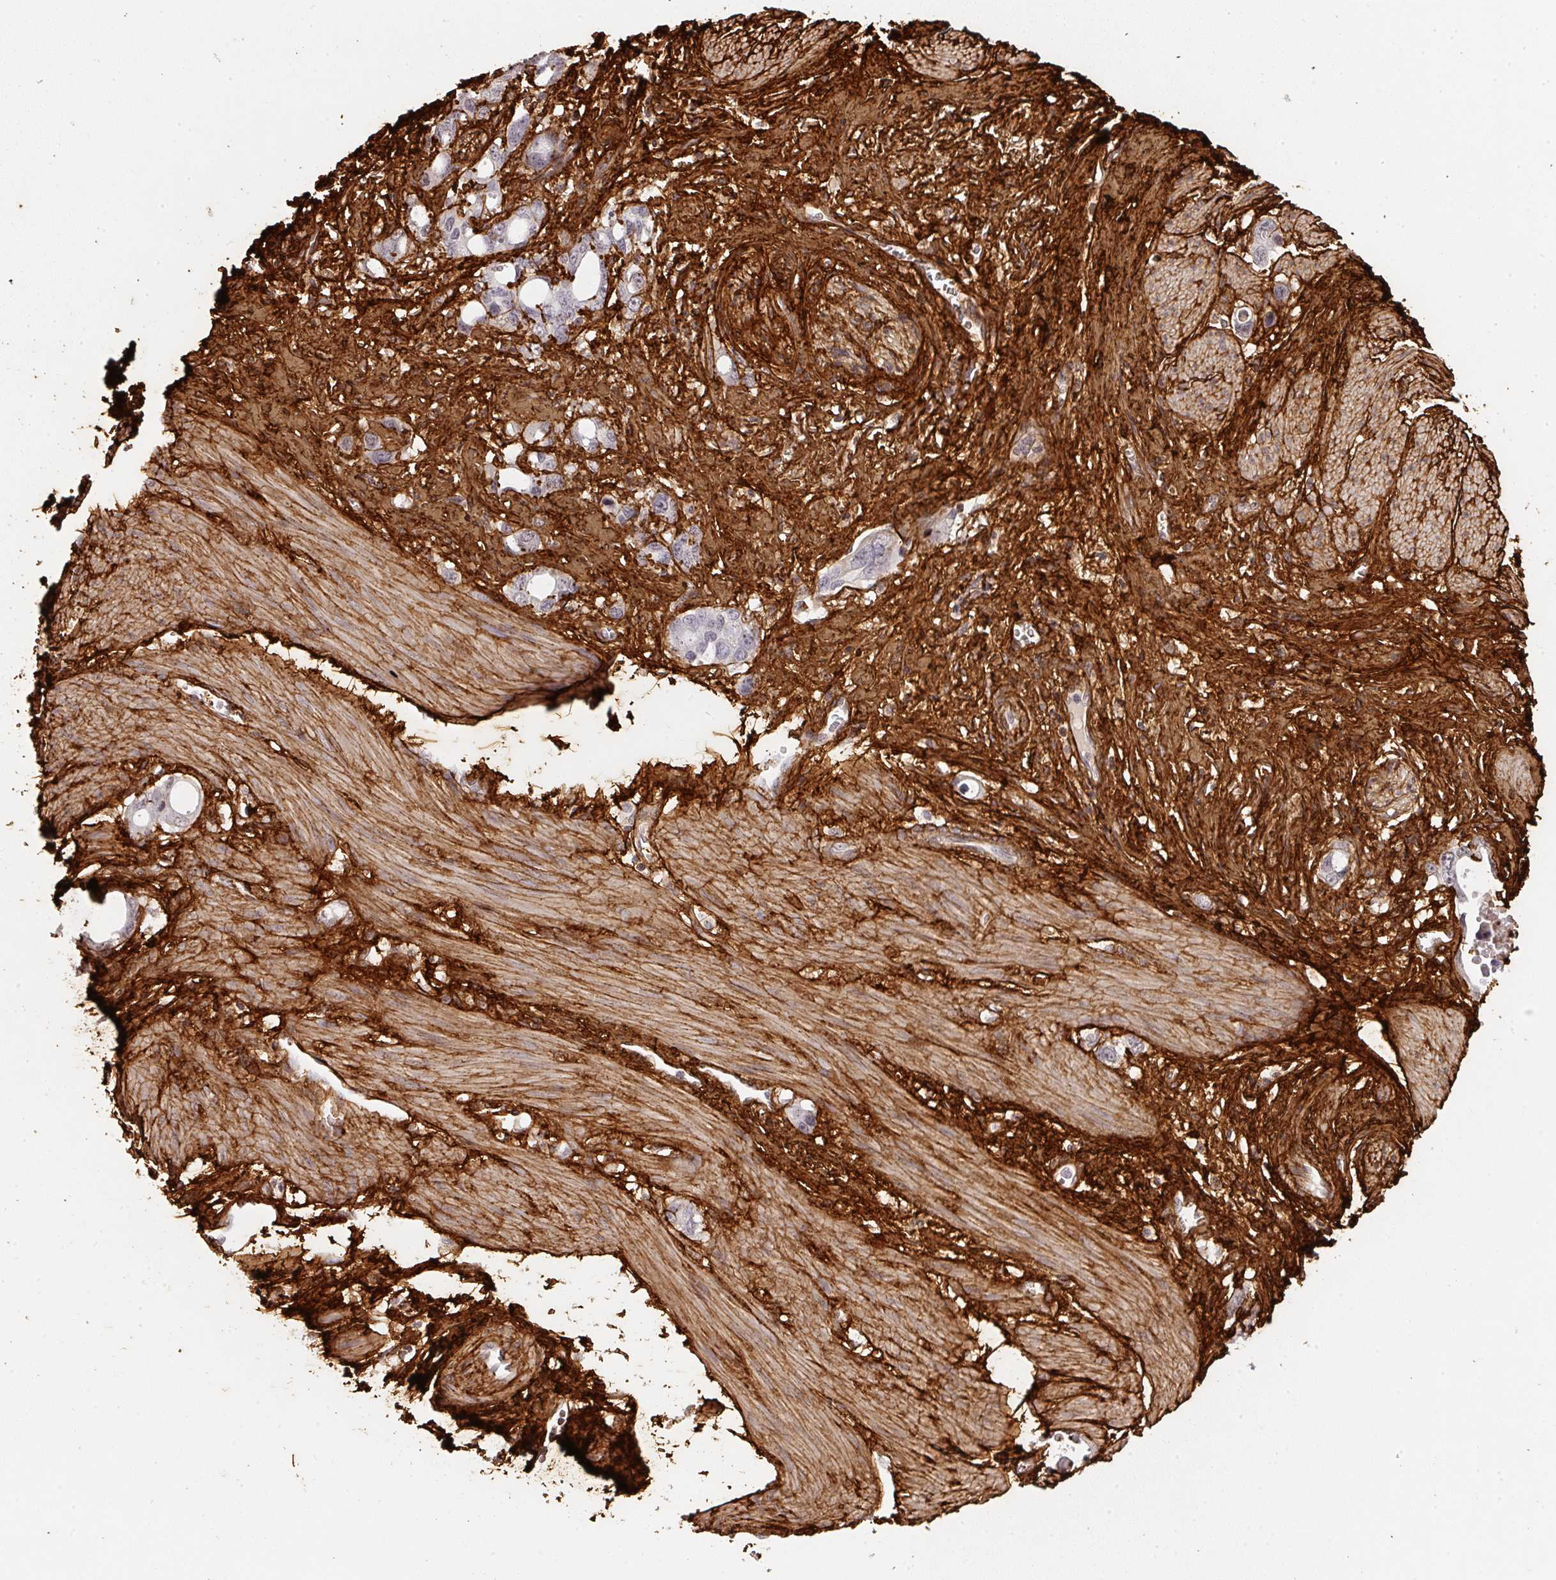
{"staining": {"intensity": "negative", "quantity": "none", "location": "none"}, "tissue": "stomach cancer", "cell_type": "Tumor cells", "image_type": "cancer", "snomed": [{"axis": "morphology", "description": "Adenocarcinoma, NOS"}, {"axis": "topography", "description": "Stomach, upper"}], "caption": "Immunohistochemistry photomicrograph of neoplastic tissue: stomach cancer stained with DAB (3,3'-diaminobenzidine) shows no significant protein staining in tumor cells.", "gene": "COL3A1", "patient": {"sex": "male", "age": 74}}